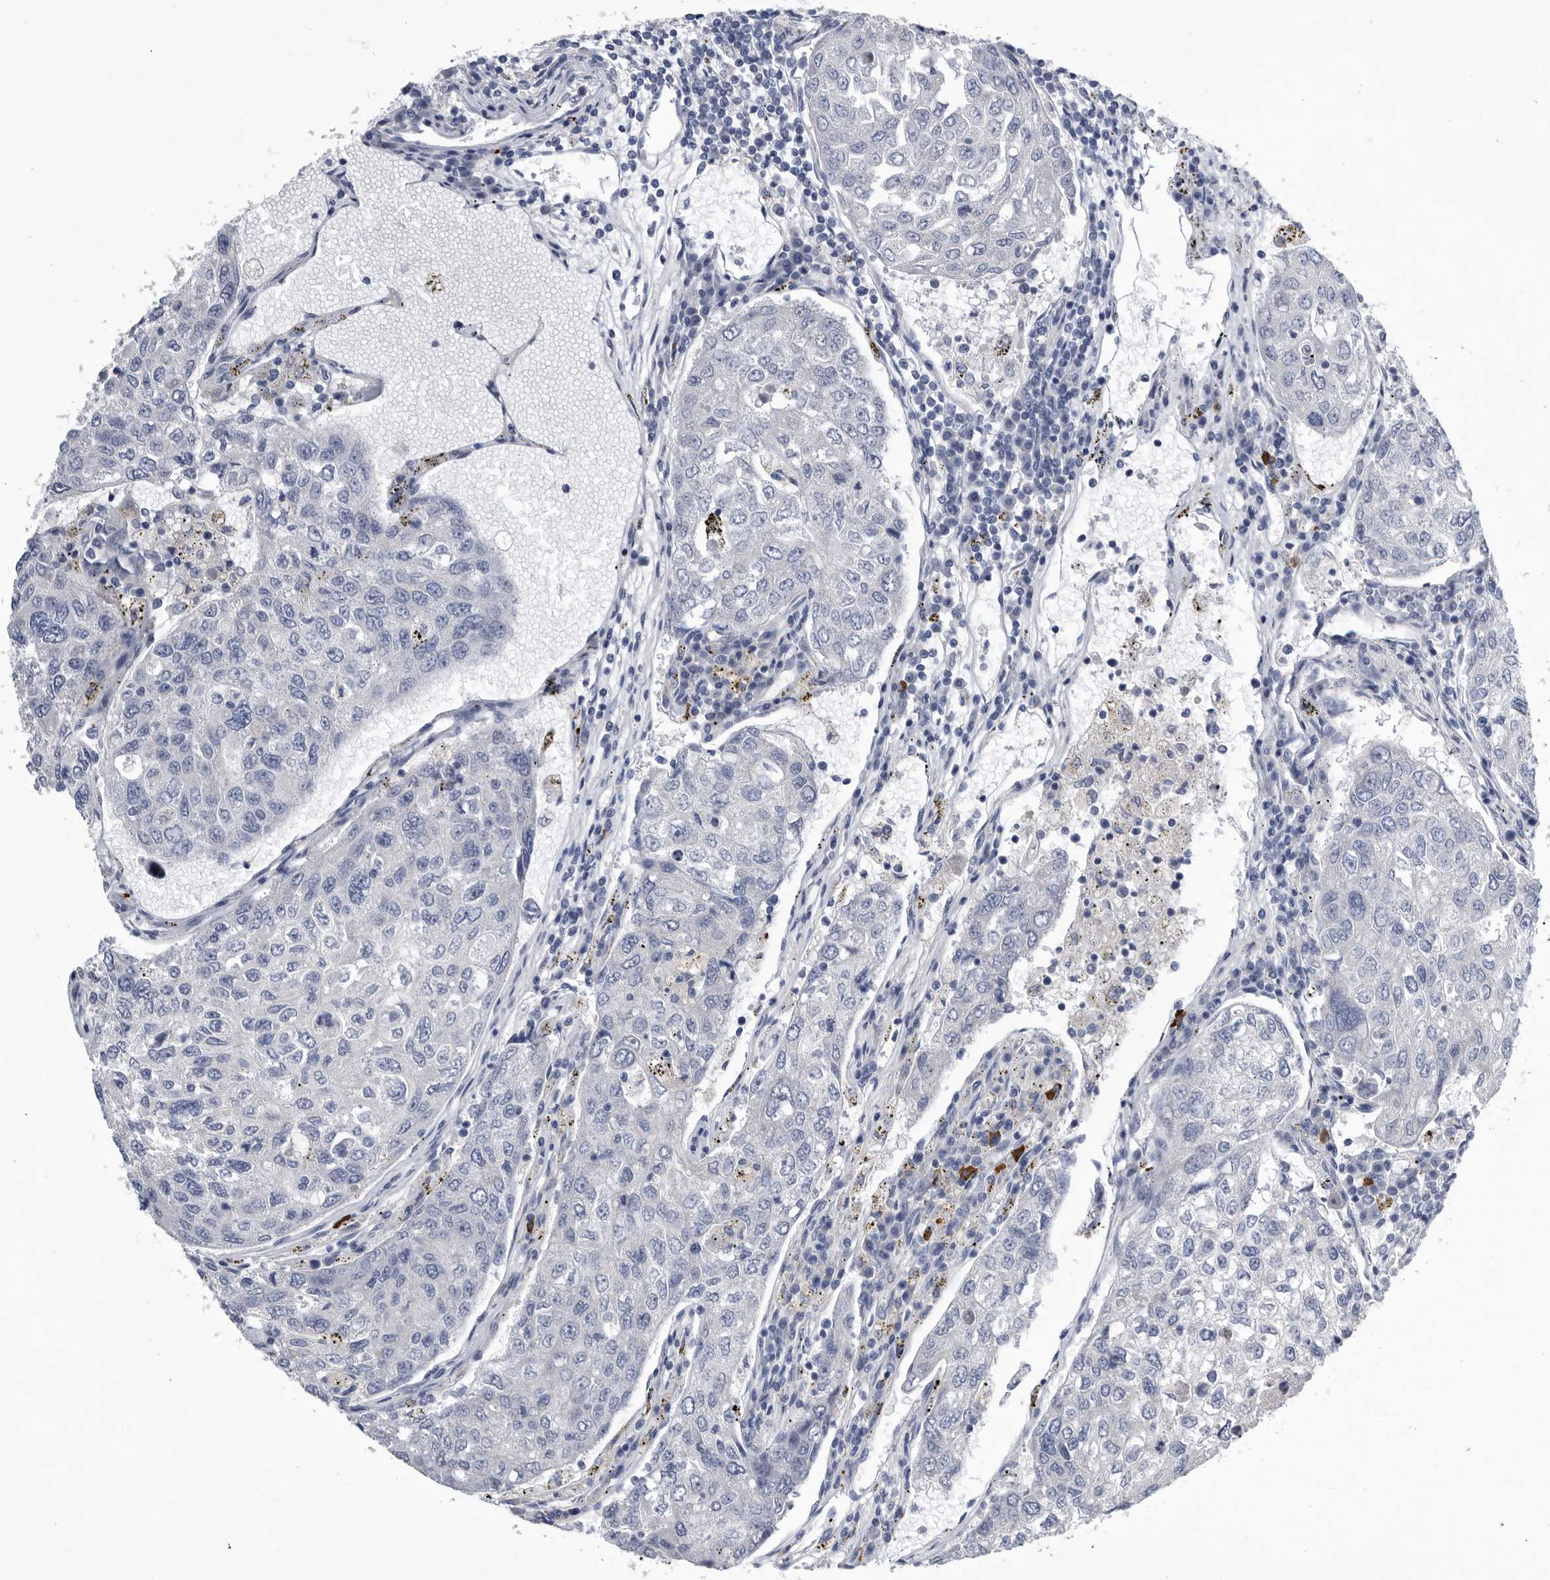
{"staining": {"intensity": "negative", "quantity": "none", "location": "none"}, "tissue": "urothelial cancer", "cell_type": "Tumor cells", "image_type": "cancer", "snomed": [{"axis": "morphology", "description": "Urothelial carcinoma, High grade"}, {"axis": "topography", "description": "Lymph node"}, {"axis": "topography", "description": "Urinary bladder"}], "caption": "The micrograph shows no staining of tumor cells in urothelial carcinoma (high-grade).", "gene": "BTBD6", "patient": {"sex": "male", "age": 51}}